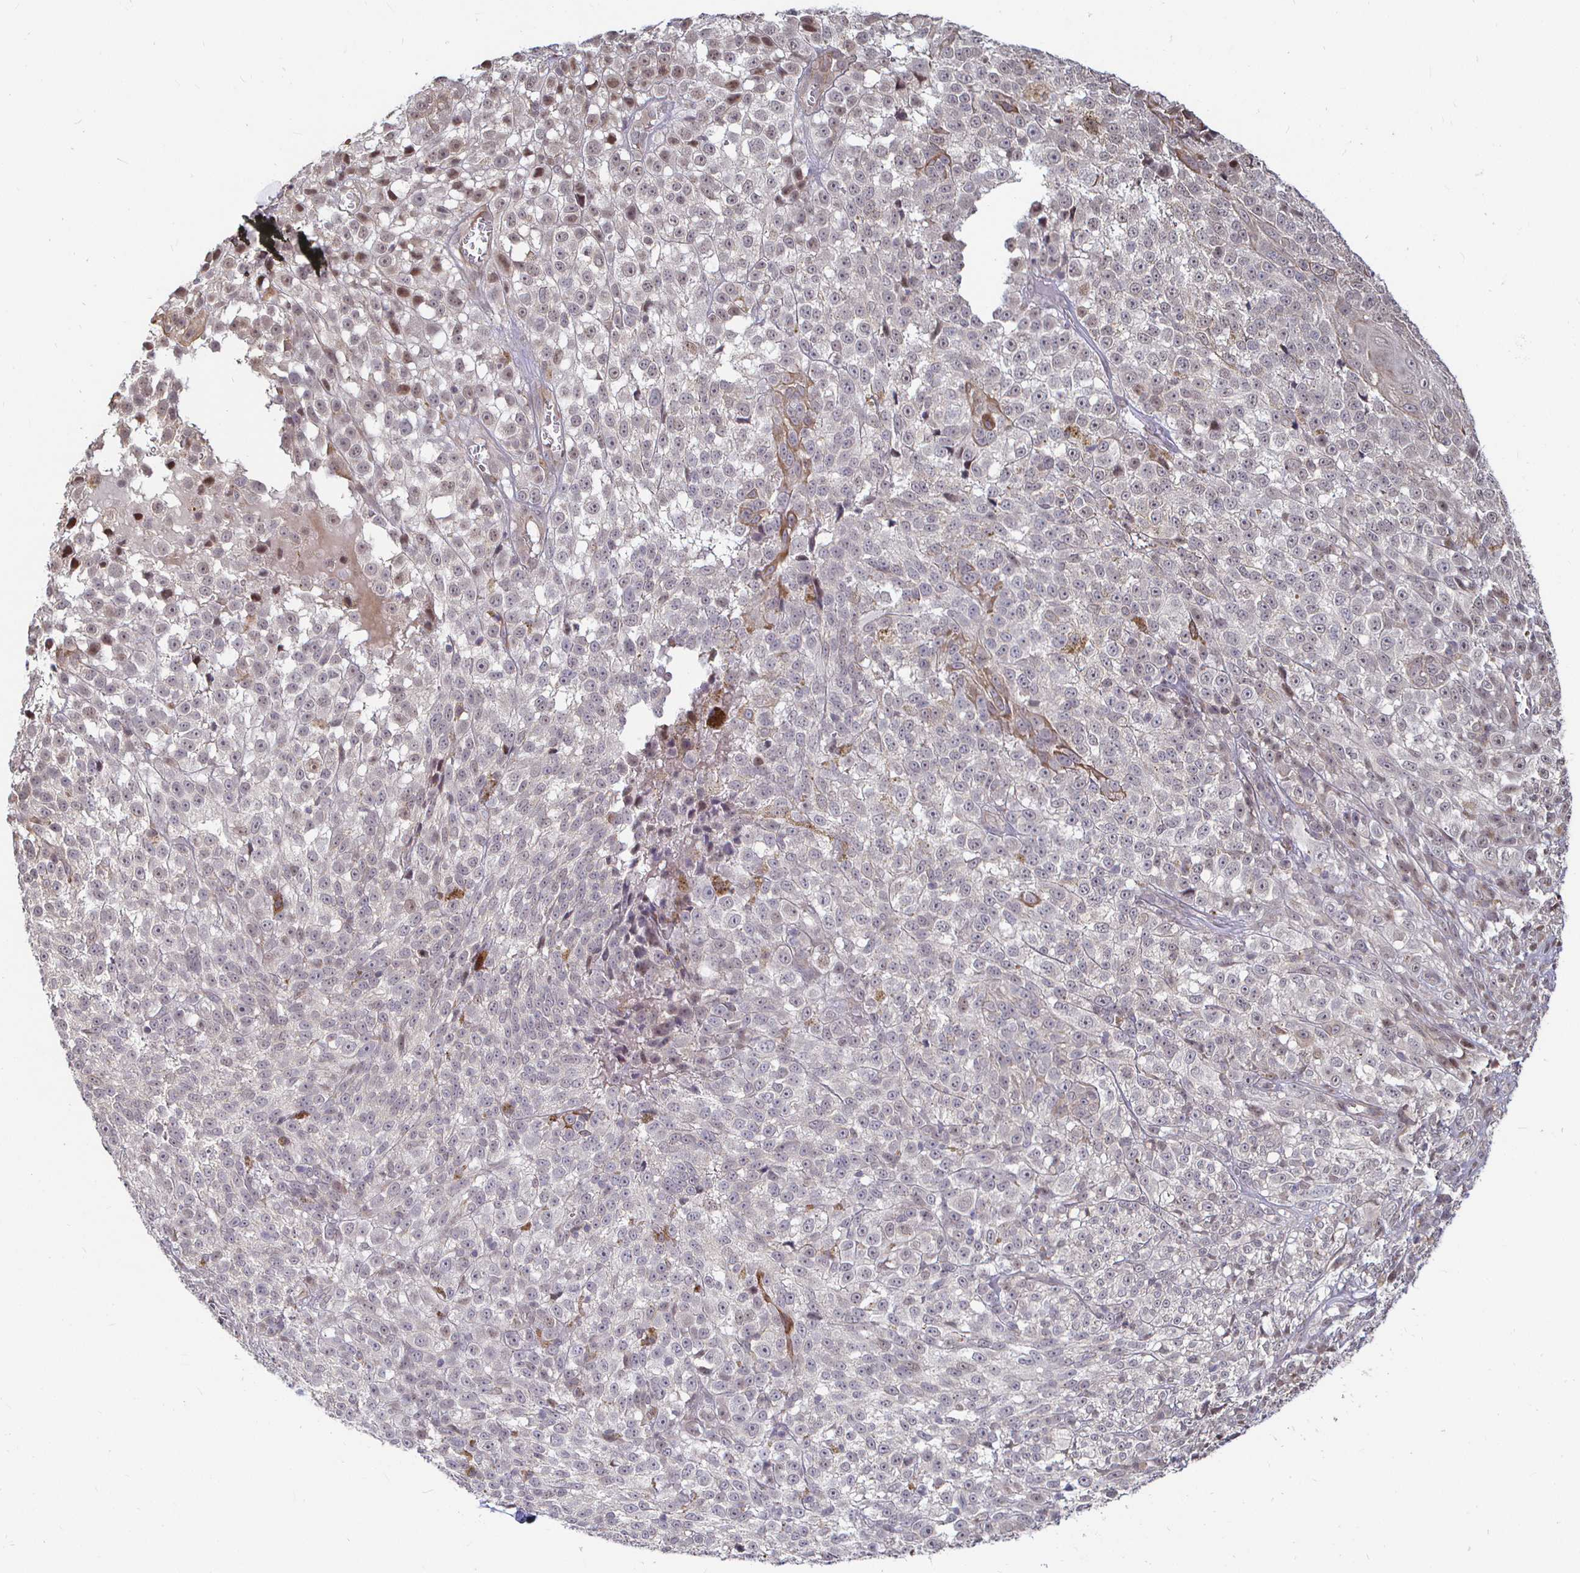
{"staining": {"intensity": "moderate", "quantity": "<25%", "location": "nuclear"}, "tissue": "melanoma", "cell_type": "Tumor cells", "image_type": "cancer", "snomed": [{"axis": "morphology", "description": "Malignant melanoma, NOS"}, {"axis": "topography", "description": "Skin"}], "caption": "The image demonstrates a brown stain indicating the presence of a protein in the nuclear of tumor cells in melanoma.", "gene": "CAPN11", "patient": {"sex": "male", "age": 79}}